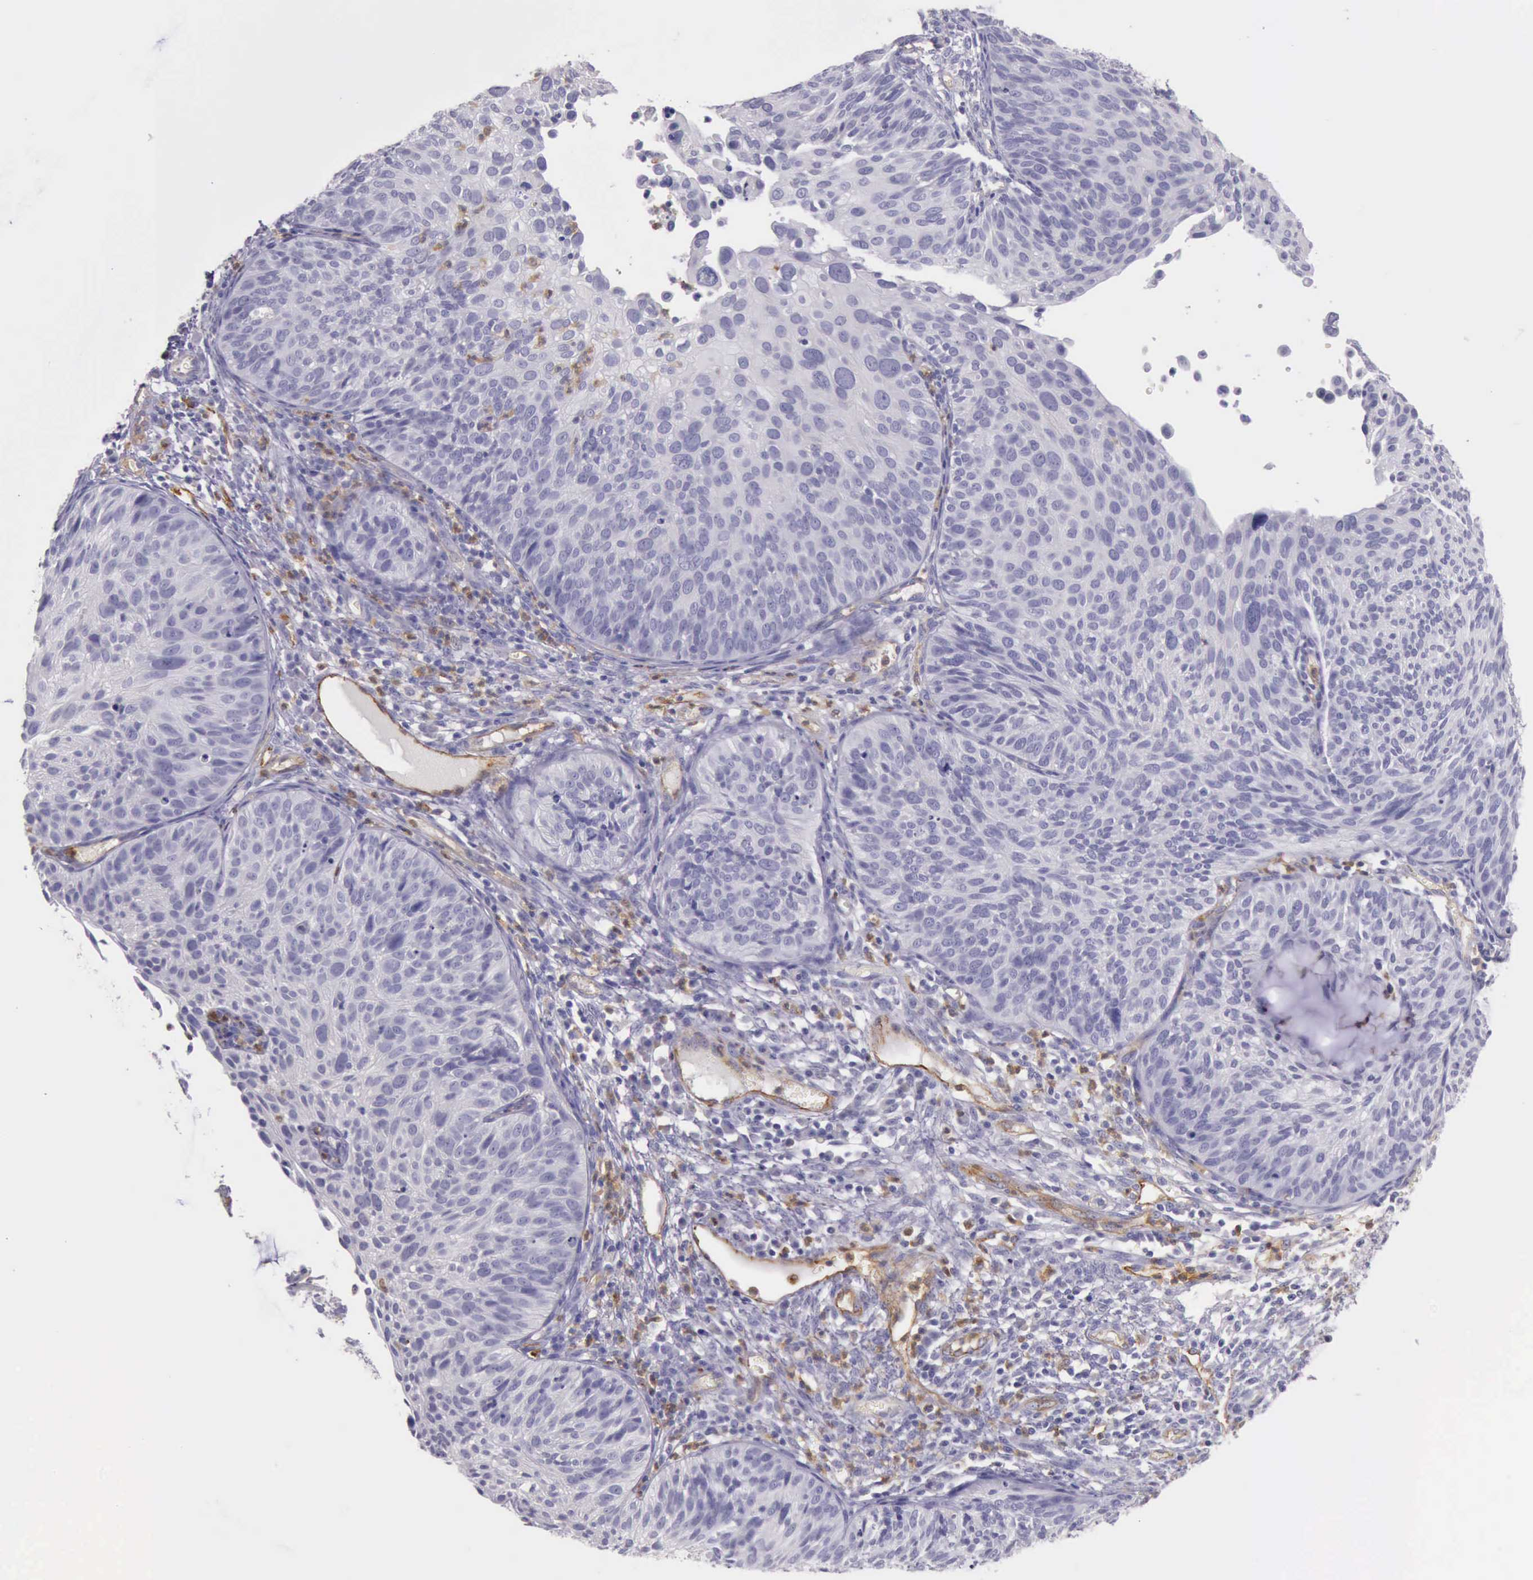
{"staining": {"intensity": "negative", "quantity": "none", "location": "none"}, "tissue": "cervical cancer", "cell_type": "Tumor cells", "image_type": "cancer", "snomed": [{"axis": "morphology", "description": "Squamous cell carcinoma, NOS"}, {"axis": "topography", "description": "Cervix"}], "caption": "Cervical cancer (squamous cell carcinoma) was stained to show a protein in brown. There is no significant staining in tumor cells.", "gene": "TCEANC", "patient": {"sex": "female", "age": 36}}